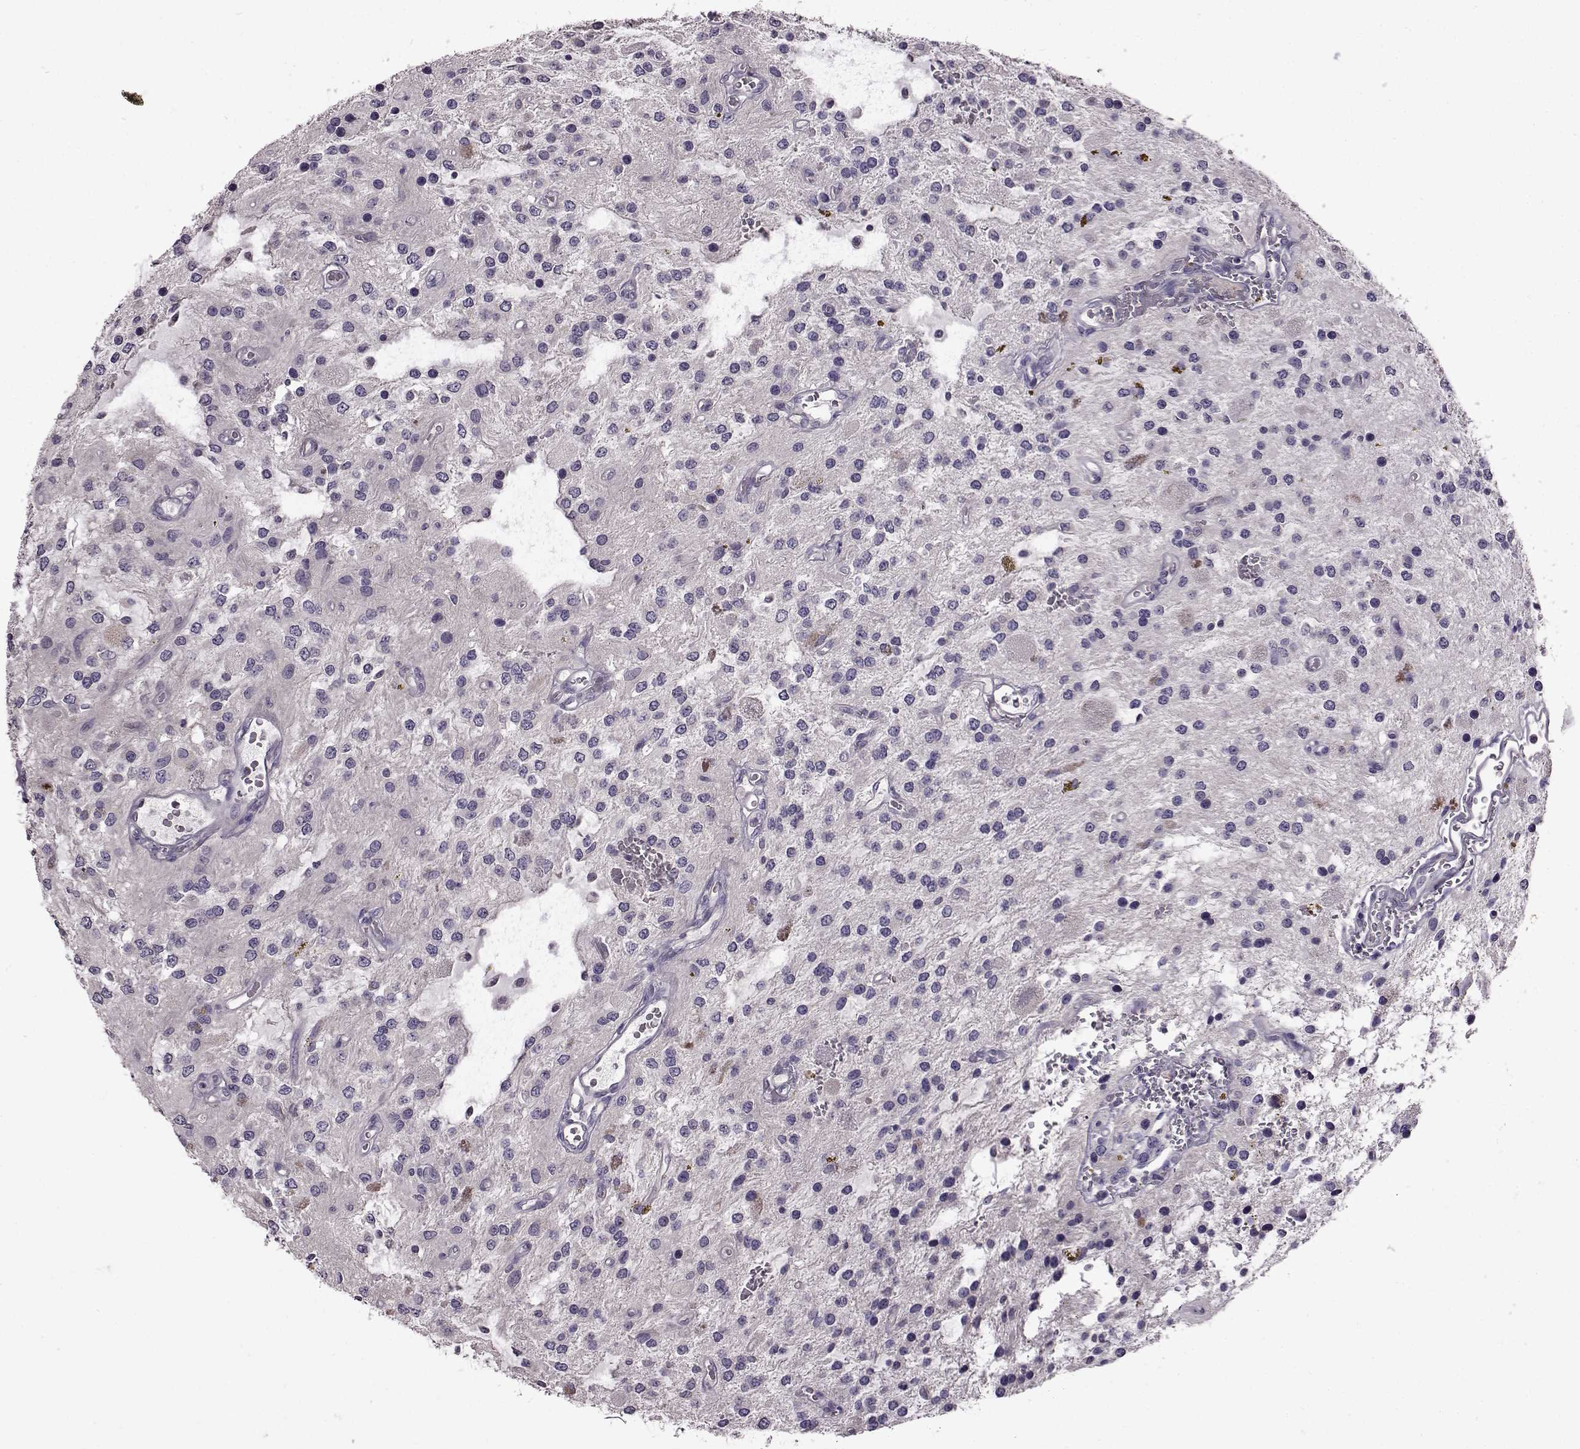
{"staining": {"intensity": "negative", "quantity": "none", "location": "none"}, "tissue": "glioma", "cell_type": "Tumor cells", "image_type": "cancer", "snomed": [{"axis": "morphology", "description": "Glioma, malignant, Low grade"}, {"axis": "topography", "description": "Cerebellum"}], "caption": "DAB immunohistochemical staining of low-grade glioma (malignant) displays no significant positivity in tumor cells.", "gene": "ADGRG2", "patient": {"sex": "female", "age": 14}}